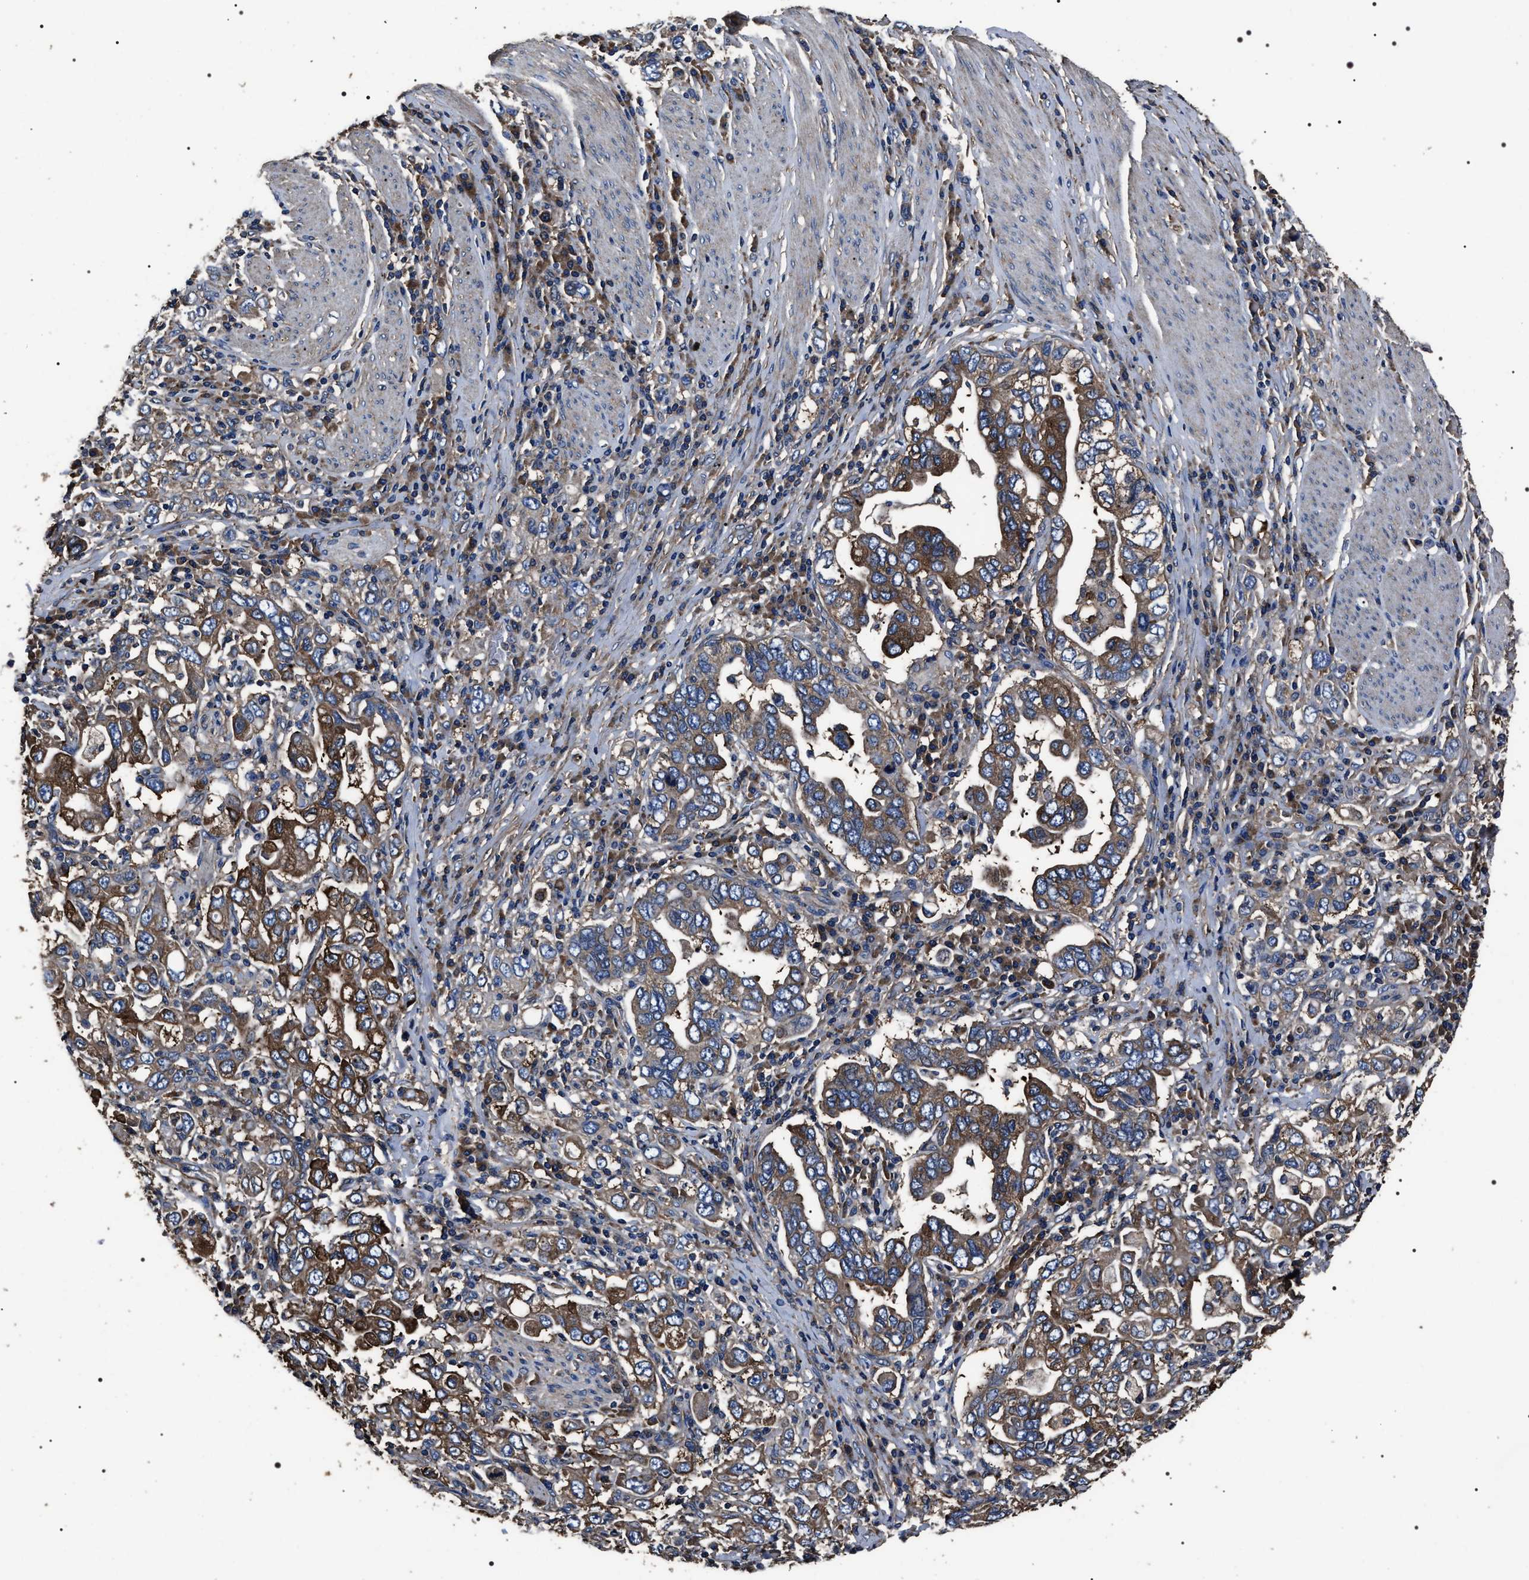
{"staining": {"intensity": "moderate", "quantity": ">75%", "location": "cytoplasmic/membranous"}, "tissue": "stomach cancer", "cell_type": "Tumor cells", "image_type": "cancer", "snomed": [{"axis": "morphology", "description": "Adenocarcinoma, NOS"}, {"axis": "topography", "description": "Stomach, upper"}], "caption": "A high-resolution micrograph shows IHC staining of stomach cancer (adenocarcinoma), which reveals moderate cytoplasmic/membranous expression in about >75% of tumor cells.", "gene": "HSCB", "patient": {"sex": "male", "age": 62}}